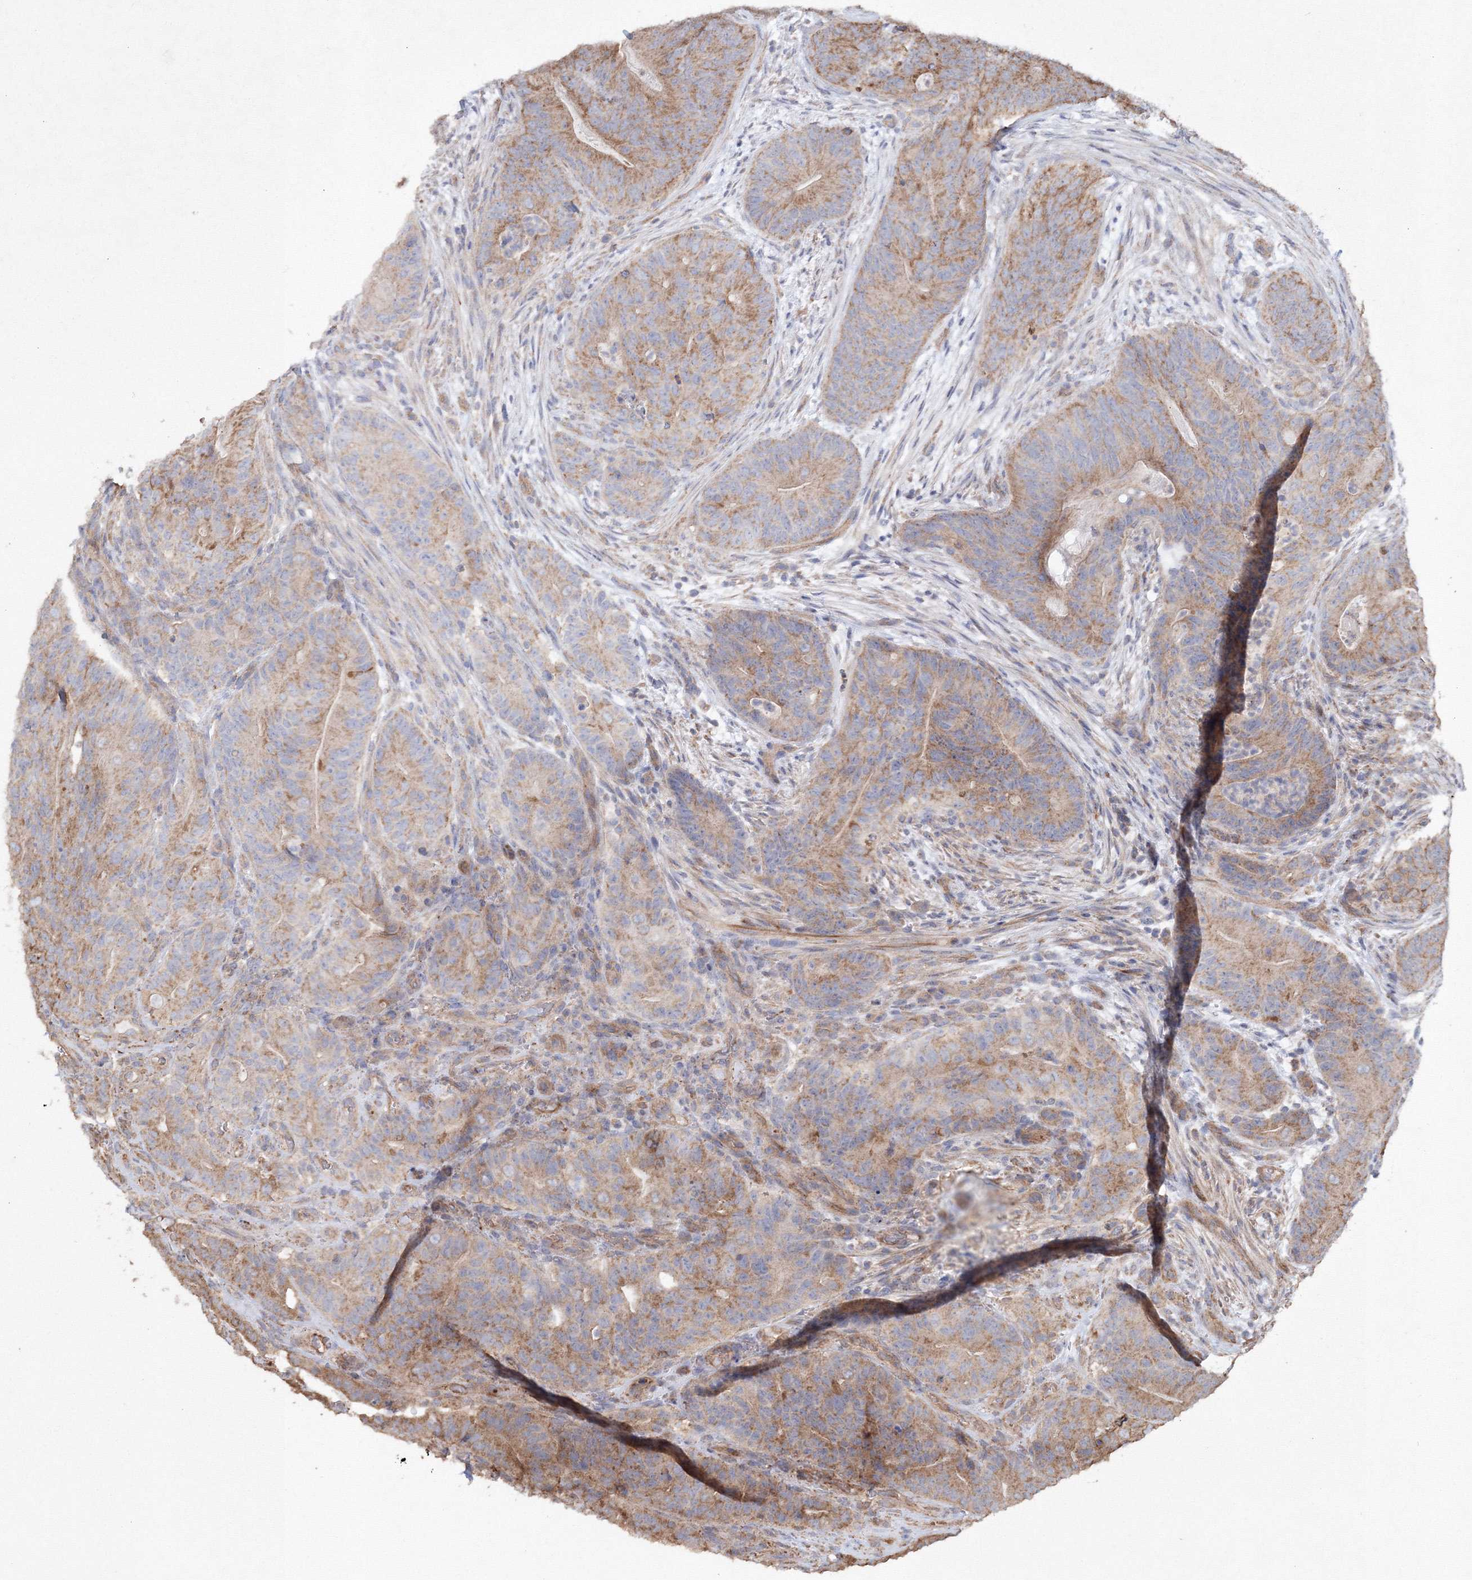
{"staining": {"intensity": "moderate", "quantity": "25%-75%", "location": "cytoplasmic/membranous"}, "tissue": "colorectal cancer", "cell_type": "Tumor cells", "image_type": "cancer", "snomed": [{"axis": "morphology", "description": "Normal tissue, NOS"}, {"axis": "topography", "description": "Colon"}], "caption": "Colorectal cancer stained with IHC demonstrates moderate cytoplasmic/membranous staining in about 25%-75% of tumor cells.", "gene": "TMEM139", "patient": {"sex": "female", "age": 82}}